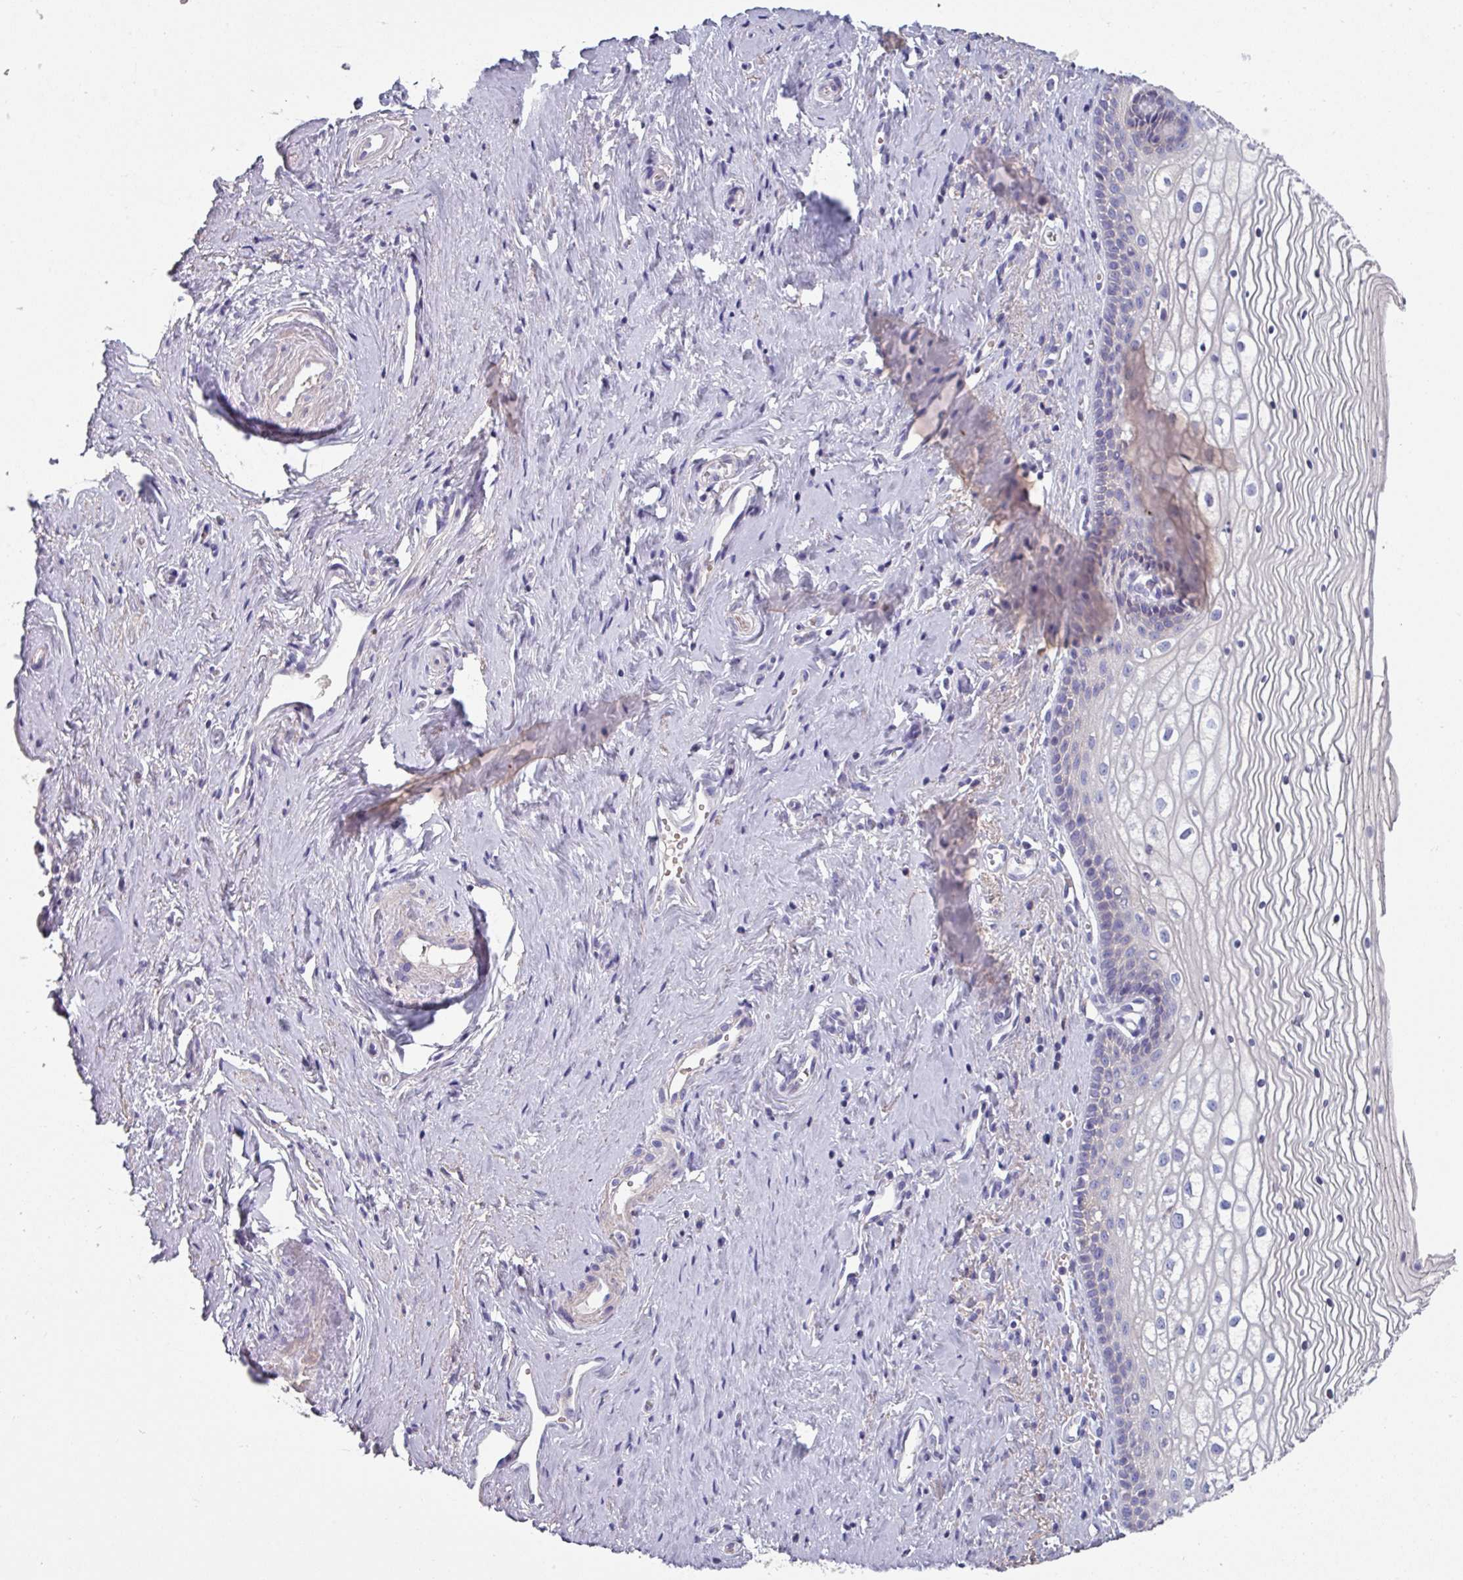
{"staining": {"intensity": "negative", "quantity": "none", "location": "none"}, "tissue": "vagina", "cell_type": "Squamous epithelial cells", "image_type": "normal", "snomed": [{"axis": "morphology", "description": "Normal tissue, NOS"}, {"axis": "topography", "description": "Vagina"}], "caption": "Immunohistochemistry (IHC) photomicrograph of normal vagina: vagina stained with DAB (3,3'-diaminobenzidine) shows no significant protein expression in squamous epithelial cells.", "gene": "TMEM132A", "patient": {"sex": "female", "age": 59}}